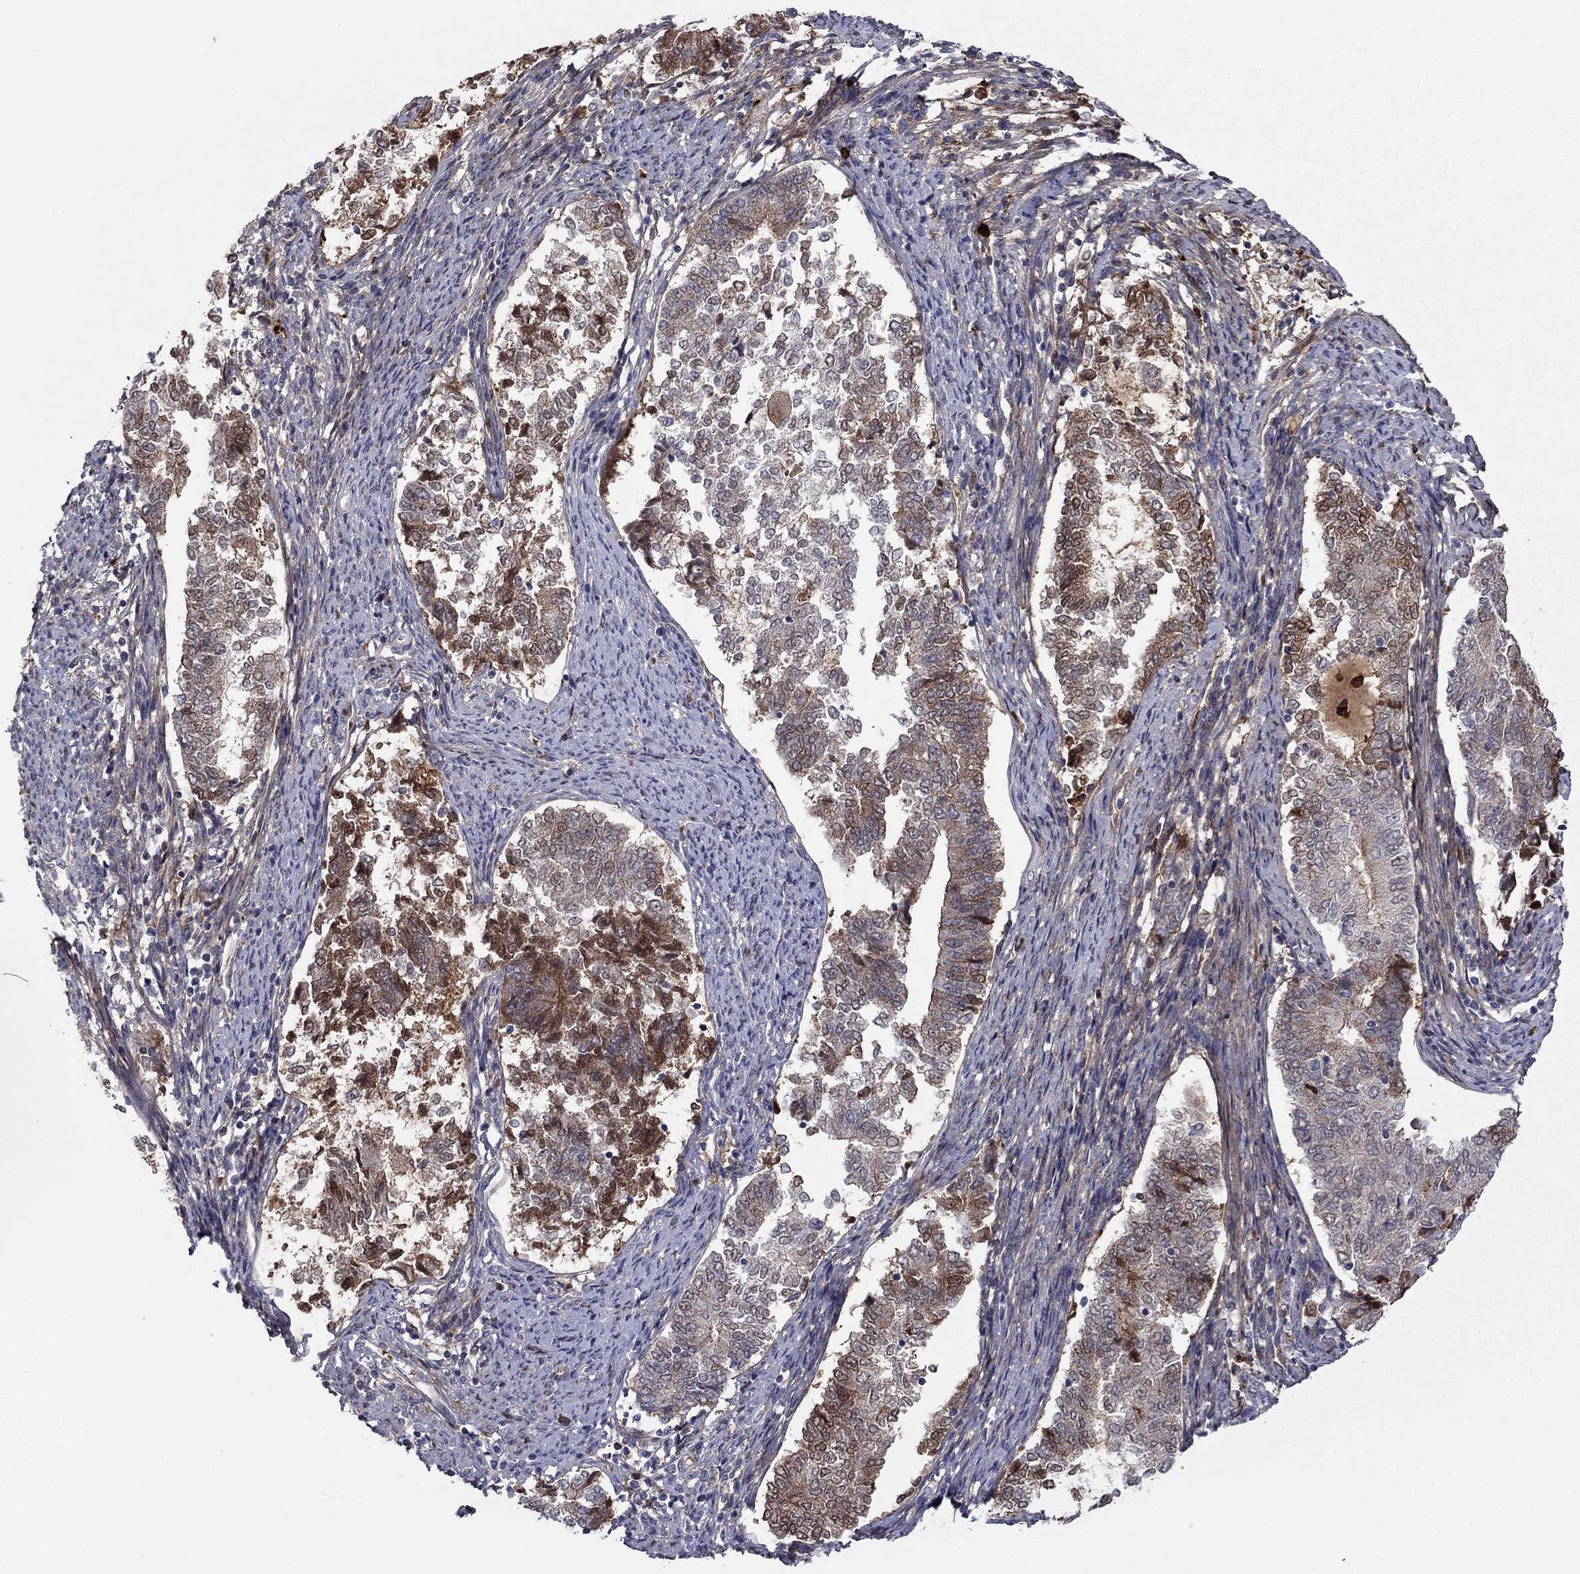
{"staining": {"intensity": "moderate", "quantity": "25%-75%", "location": "cytoplasmic/membranous"}, "tissue": "endometrial cancer", "cell_type": "Tumor cells", "image_type": "cancer", "snomed": [{"axis": "morphology", "description": "Adenocarcinoma, NOS"}, {"axis": "topography", "description": "Endometrium"}], "caption": "Moderate cytoplasmic/membranous expression for a protein is appreciated in about 25%-75% of tumor cells of endometrial adenocarcinoma using immunohistochemistry (IHC).", "gene": "HPX", "patient": {"sex": "female", "age": 65}}